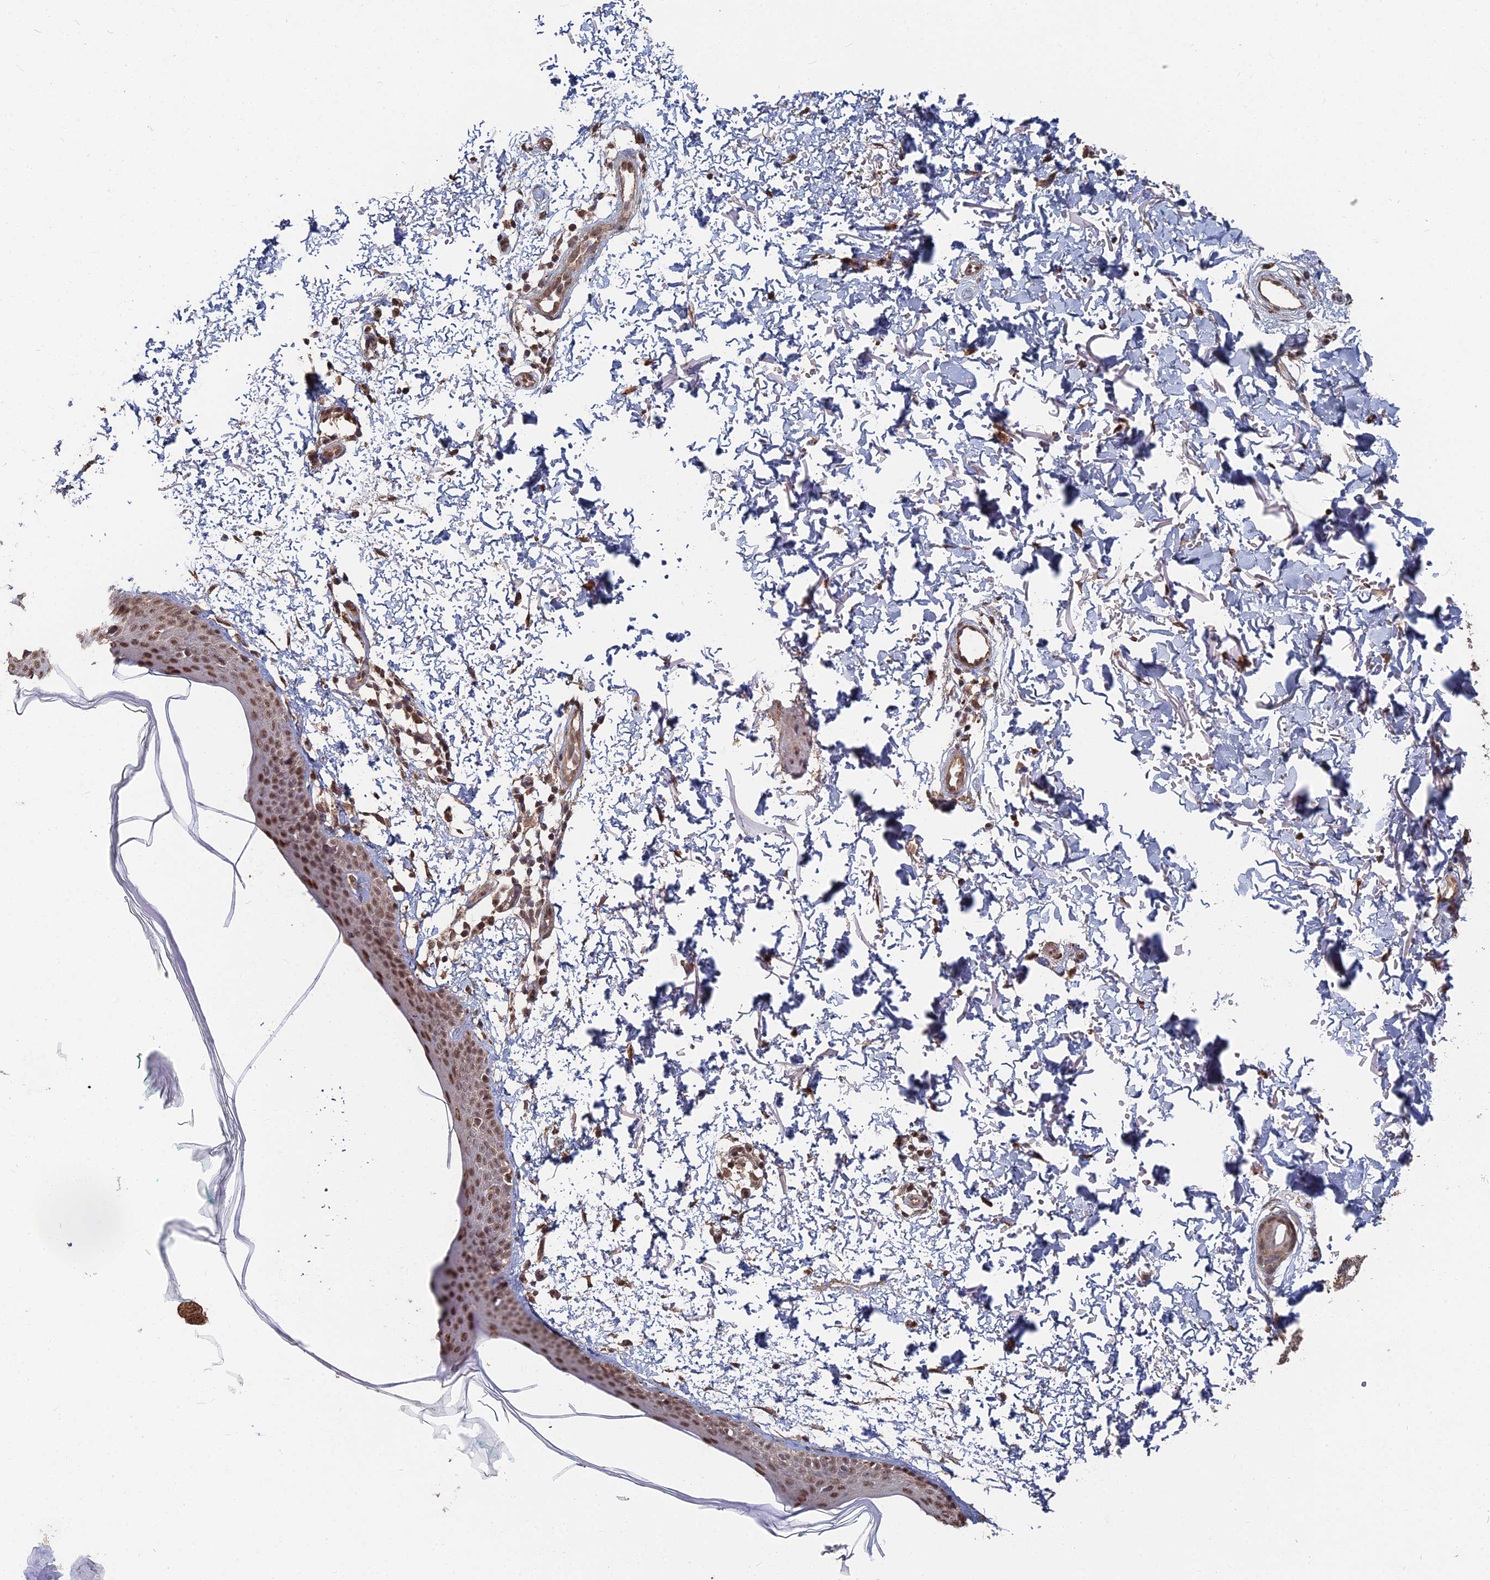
{"staining": {"intensity": "moderate", "quantity": ">75%", "location": "cytoplasmic/membranous,nuclear"}, "tissue": "skin", "cell_type": "Fibroblasts", "image_type": "normal", "snomed": [{"axis": "morphology", "description": "Normal tissue, NOS"}, {"axis": "topography", "description": "Skin"}], "caption": "Skin stained with a brown dye exhibits moderate cytoplasmic/membranous,nuclear positive expression in about >75% of fibroblasts.", "gene": "CCNP", "patient": {"sex": "male", "age": 66}}